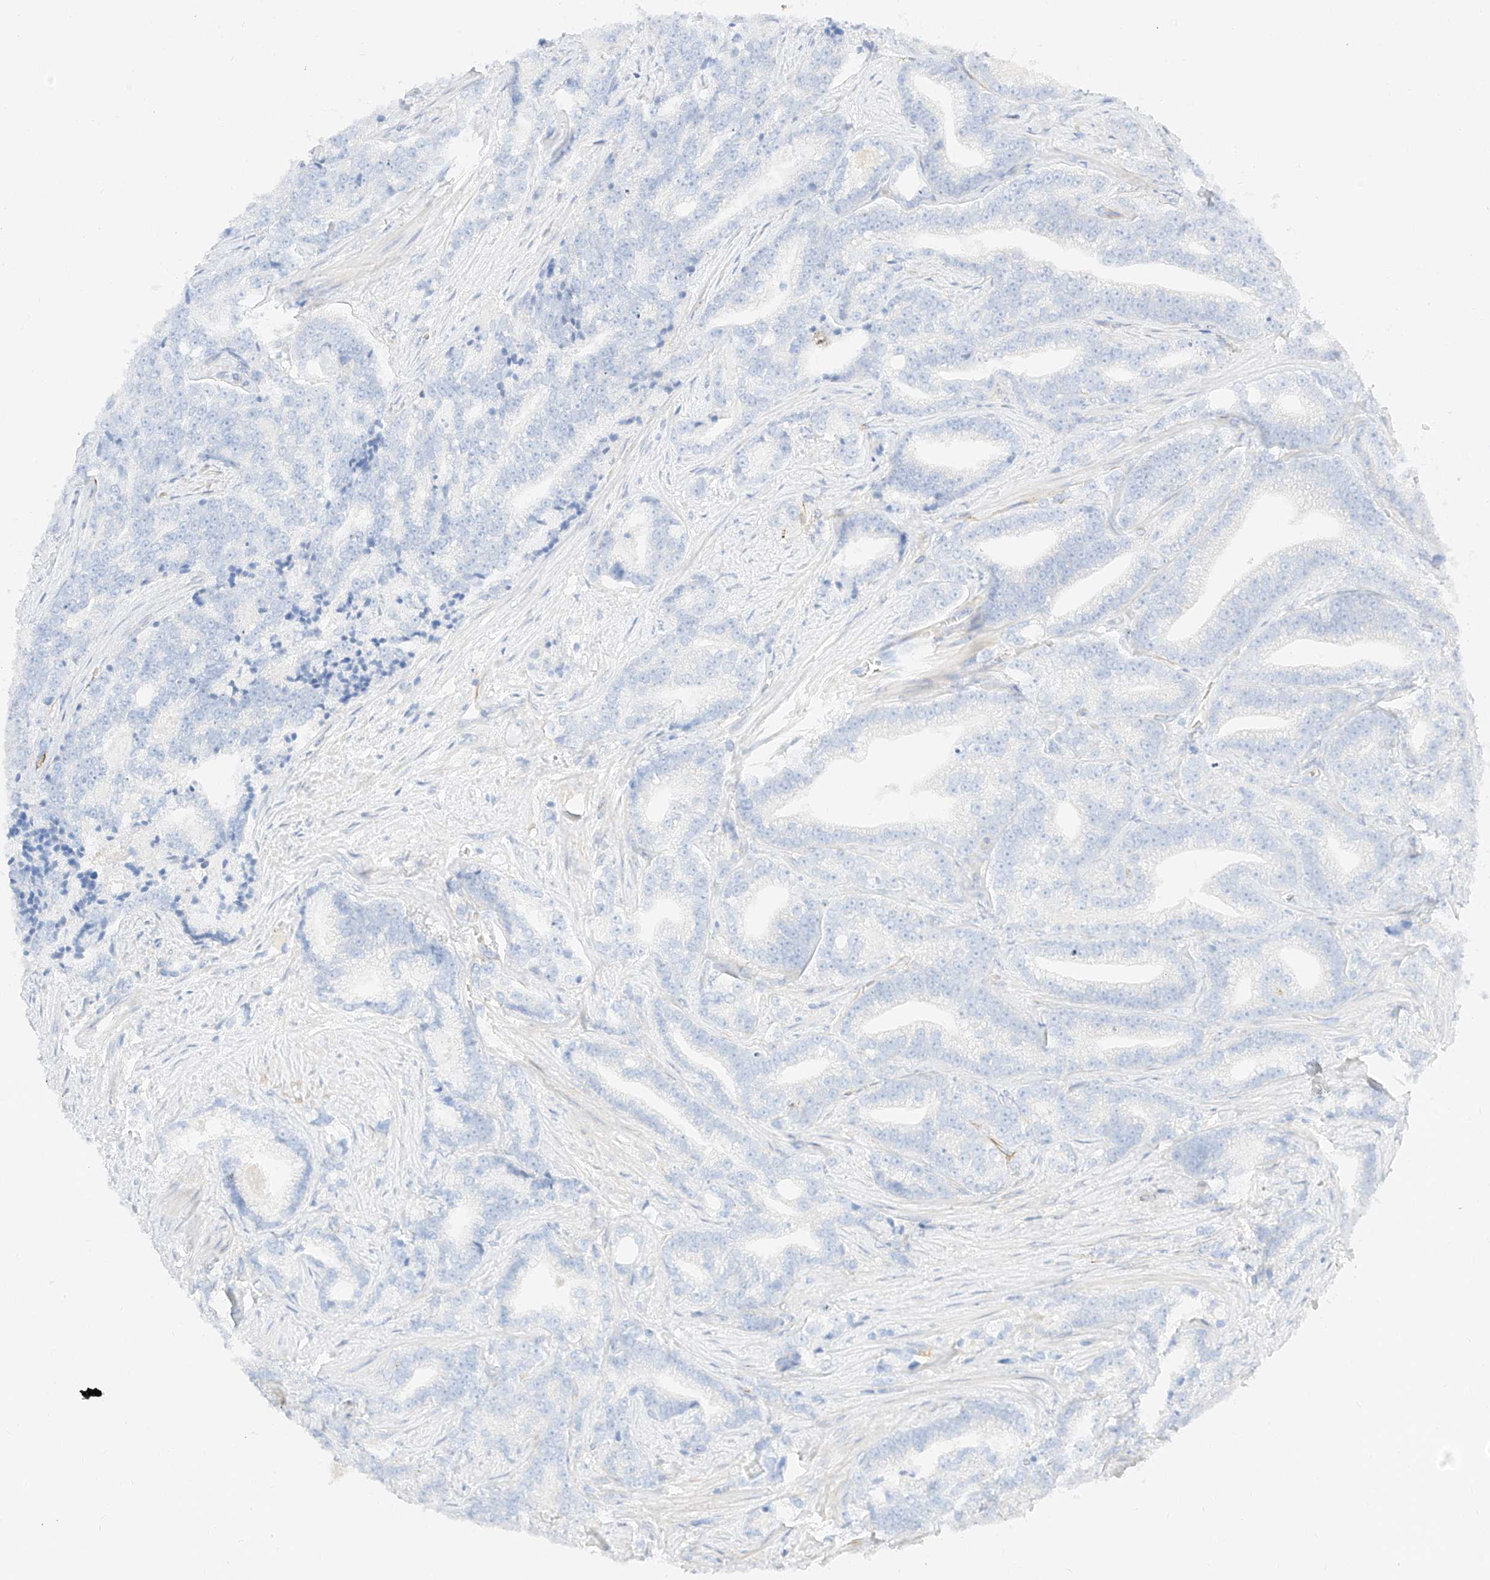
{"staining": {"intensity": "negative", "quantity": "none", "location": "none"}, "tissue": "prostate cancer", "cell_type": "Tumor cells", "image_type": "cancer", "snomed": [{"axis": "morphology", "description": "Adenocarcinoma, High grade"}, {"axis": "topography", "description": "Prostate and seminal vesicle, NOS"}], "caption": "A high-resolution image shows IHC staining of prostate cancer, which demonstrates no significant positivity in tumor cells.", "gene": "CDCP2", "patient": {"sex": "male", "age": 67}}